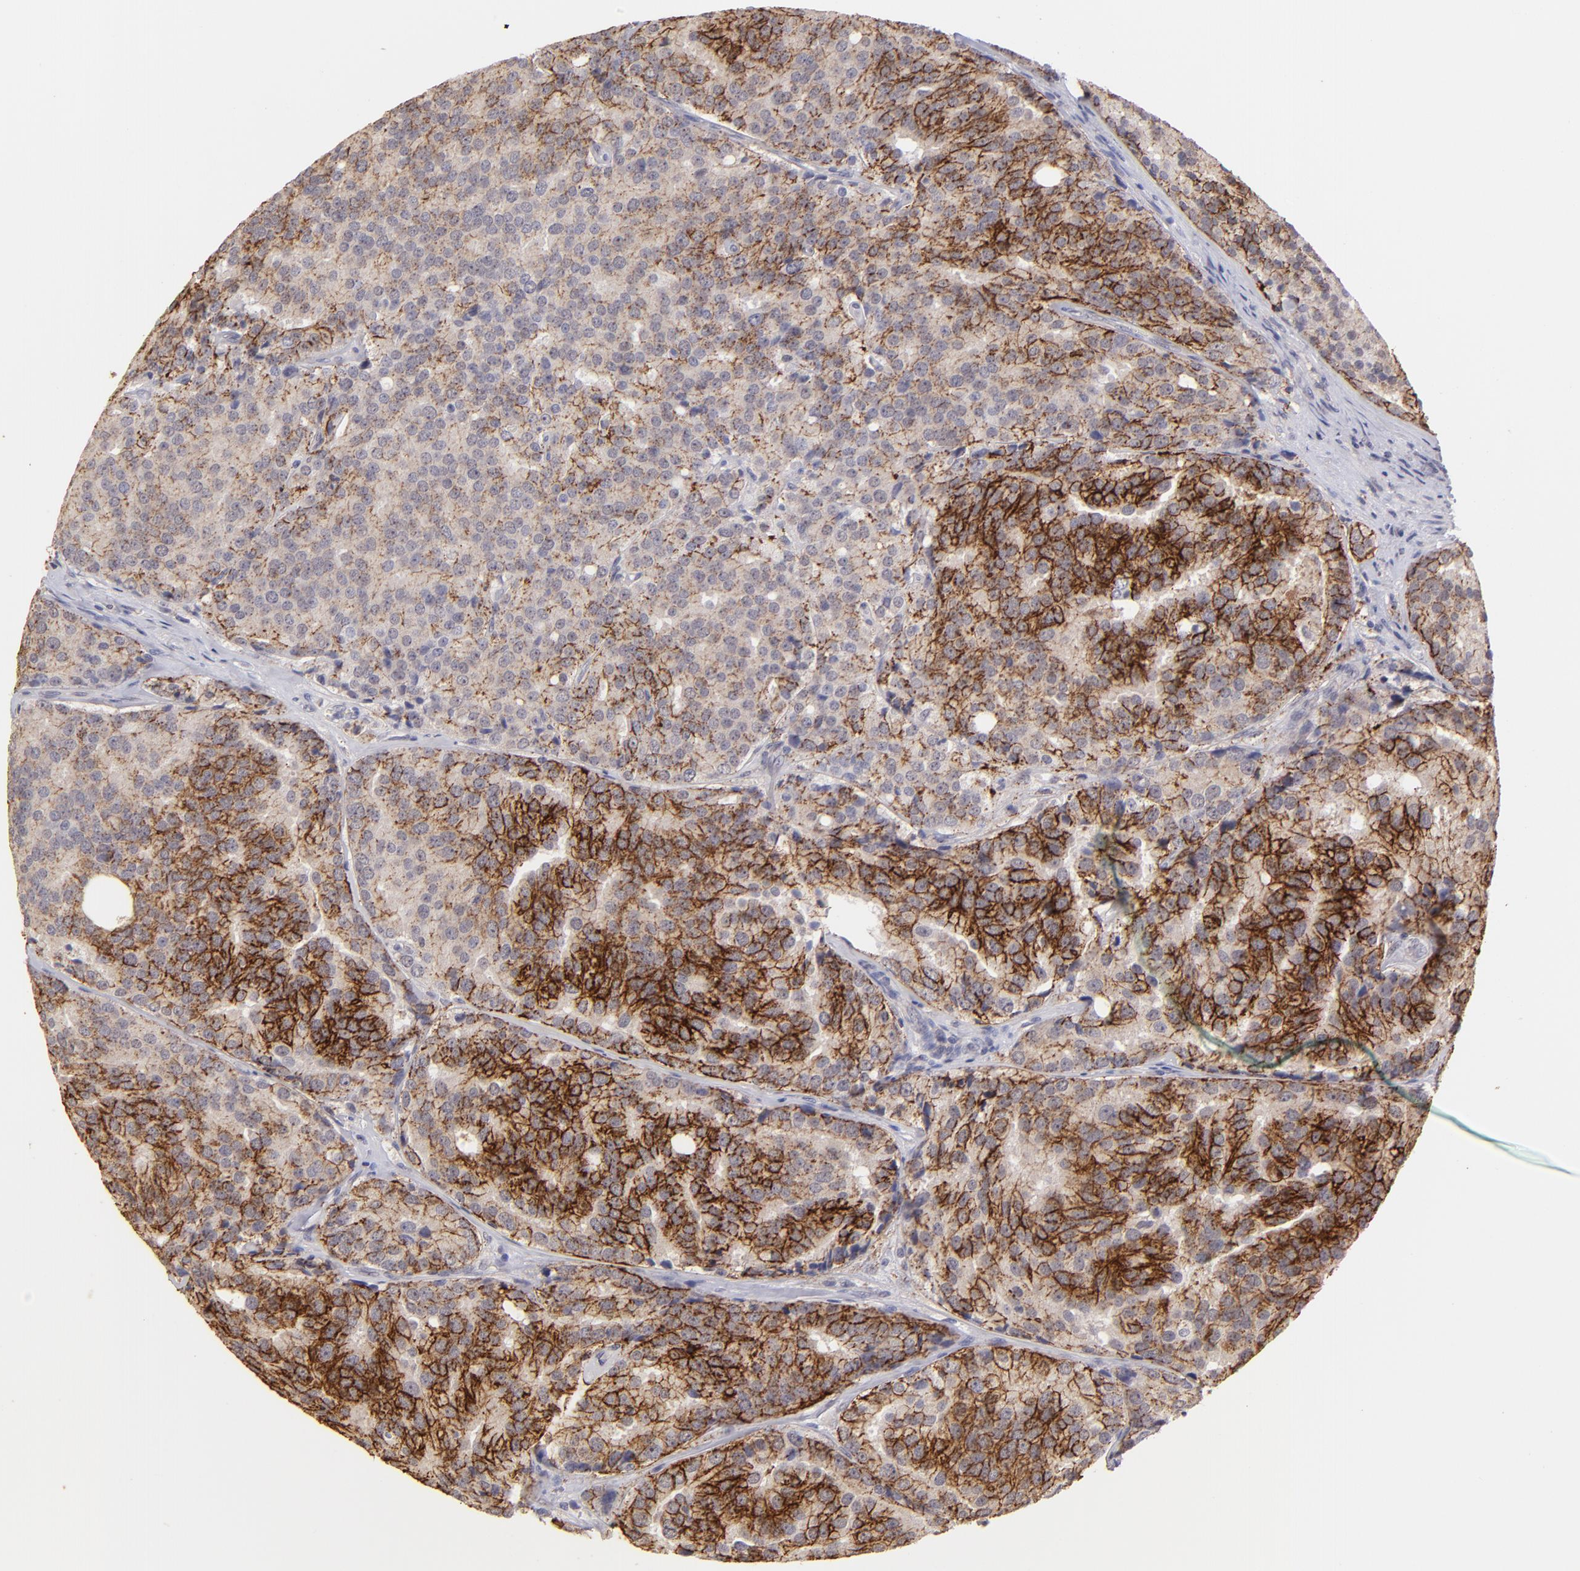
{"staining": {"intensity": "moderate", "quantity": ">75%", "location": "cytoplasmic/membranous"}, "tissue": "prostate cancer", "cell_type": "Tumor cells", "image_type": "cancer", "snomed": [{"axis": "morphology", "description": "Adenocarcinoma, High grade"}, {"axis": "topography", "description": "Prostate"}], "caption": "Immunohistochemical staining of prostate cancer (high-grade adenocarcinoma) displays moderate cytoplasmic/membranous protein staining in about >75% of tumor cells.", "gene": "CLDN1", "patient": {"sex": "male", "age": 64}}